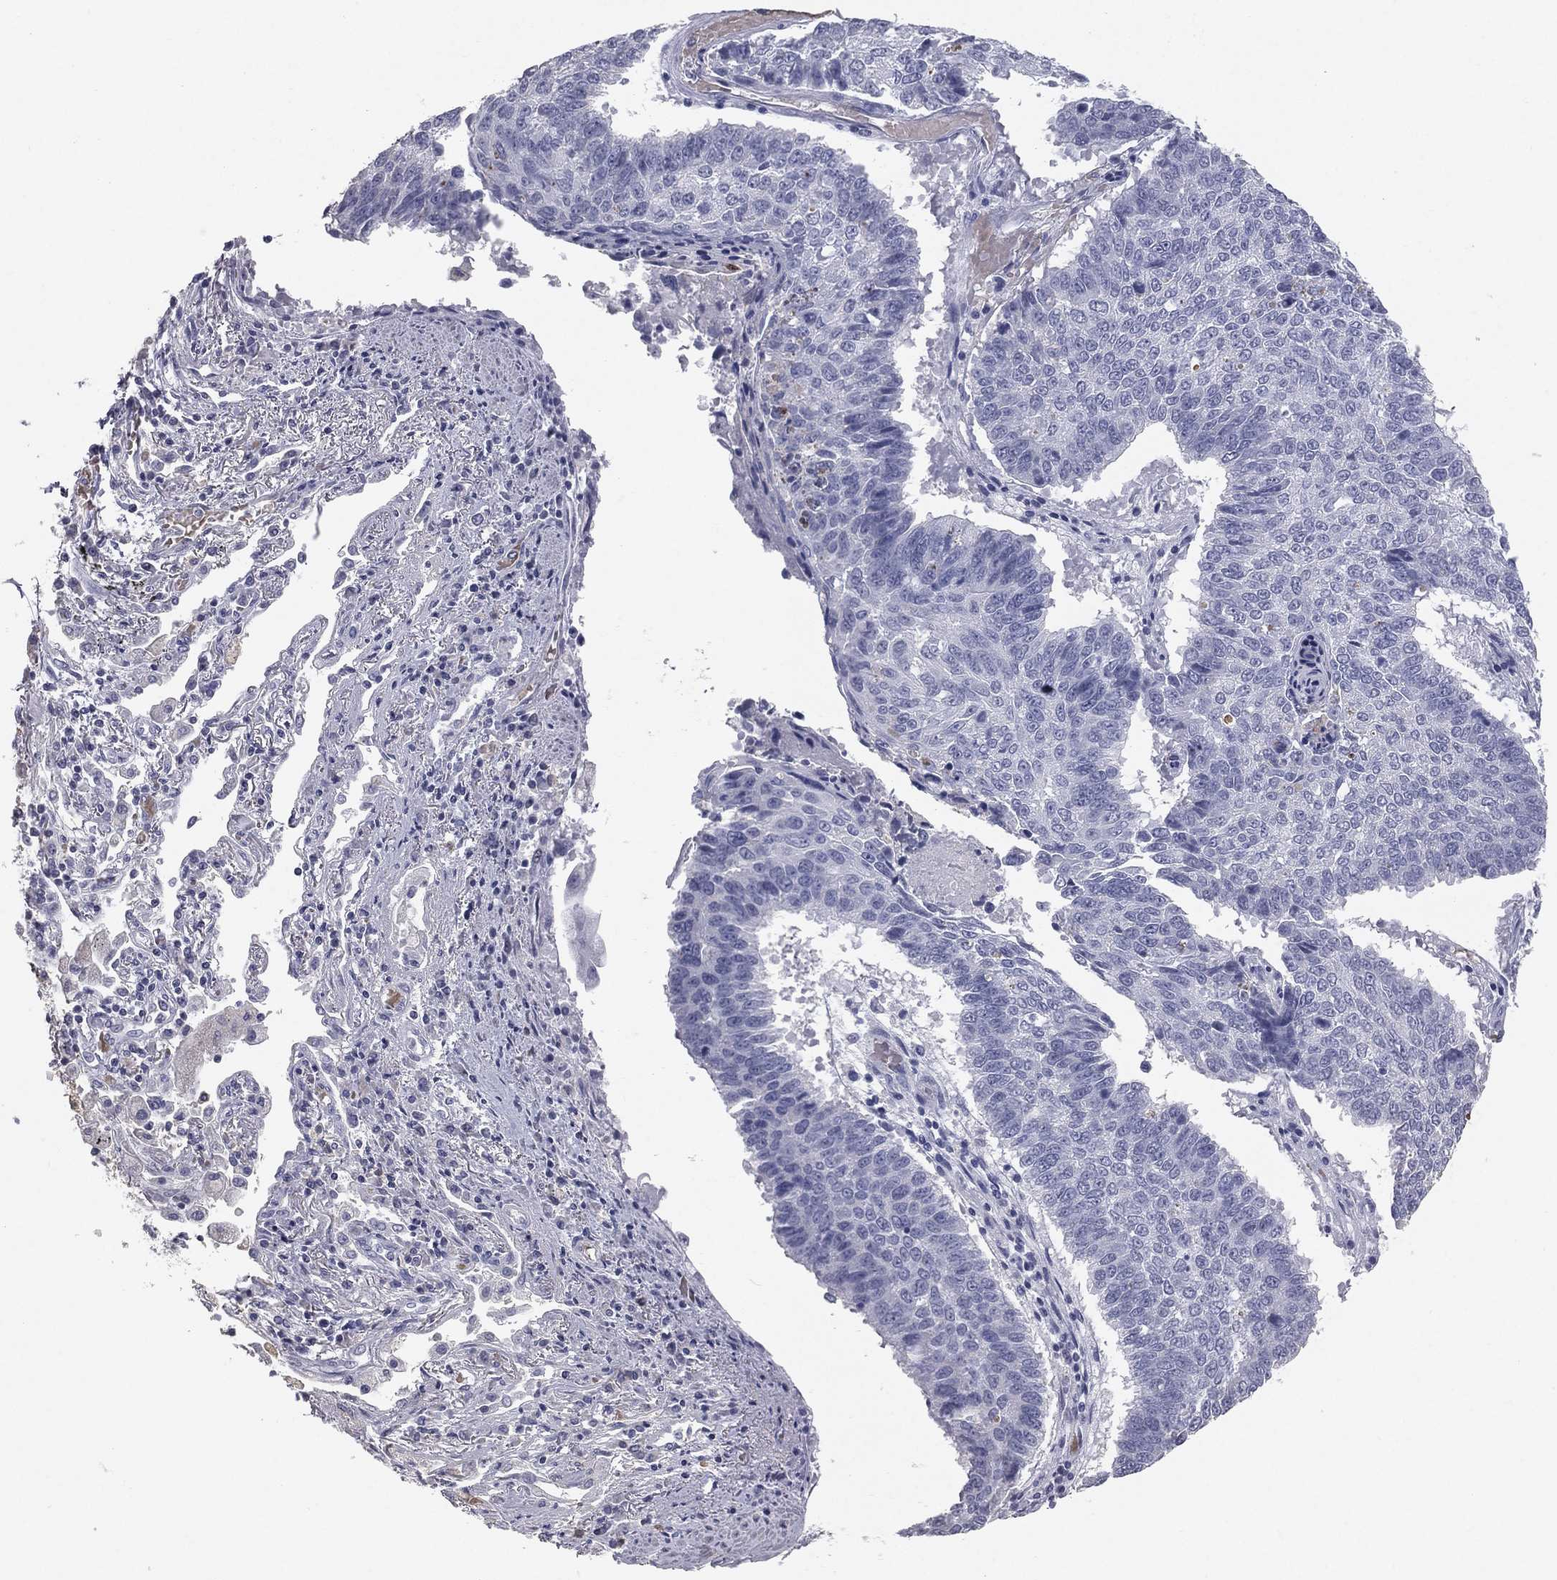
{"staining": {"intensity": "negative", "quantity": "none", "location": "none"}, "tissue": "lung cancer", "cell_type": "Tumor cells", "image_type": "cancer", "snomed": [{"axis": "morphology", "description": "Squamous cell carcinoma, NOS"}, {"axis": "topography", "description": "Lung"}], "caption": "Human lung cancer (squamous cell carcinoma) stained for a protein using immunohistochemistry (IHC) shows no expression in tumor cells.", "gene": "ESX1", "patient": {"sex": "male", "age": 73}}